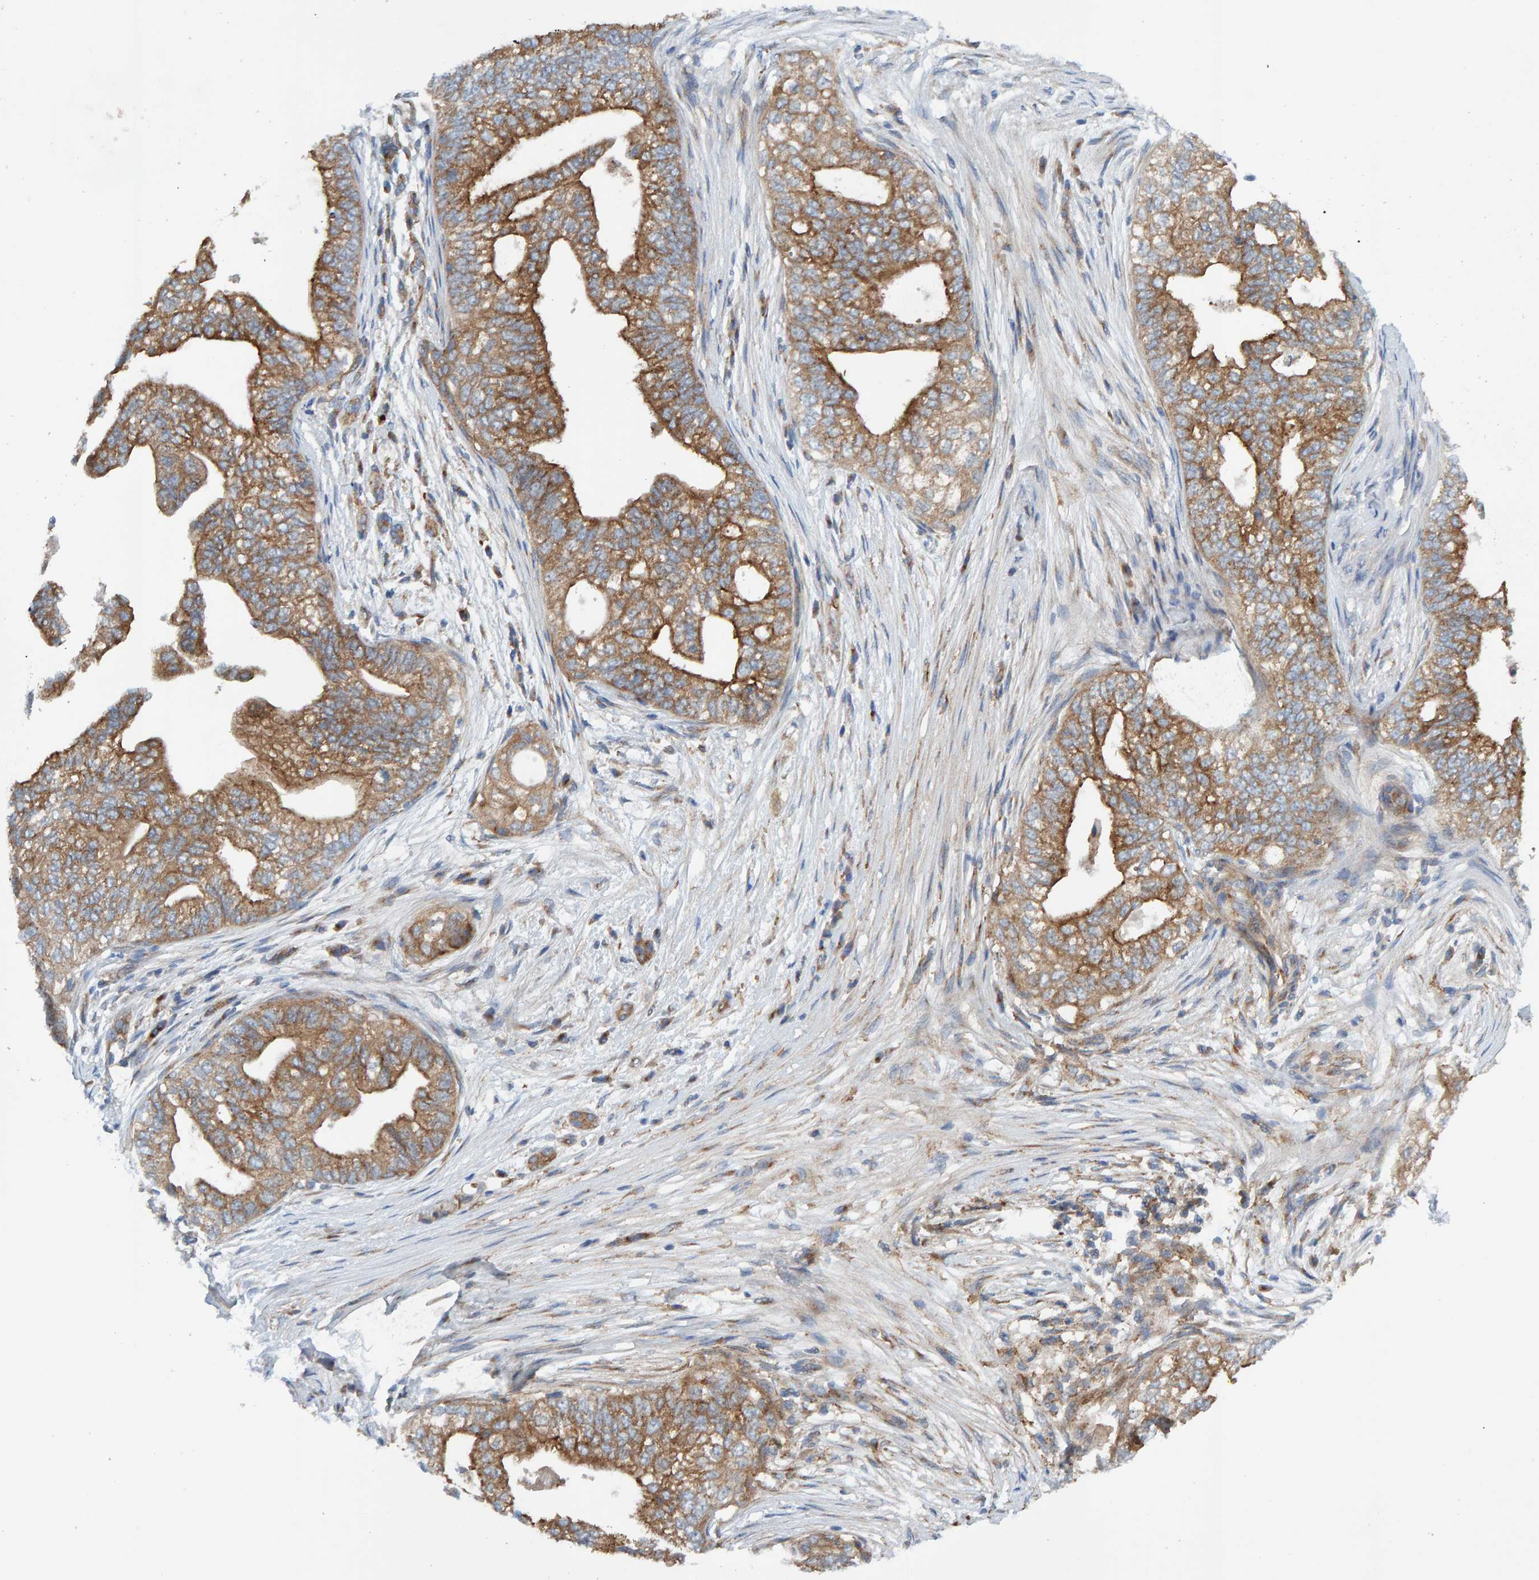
{"staining": {"intensity": "moderate", "quantity": ">75%", "location": "cytoplasmic/membranous"}, "tissue": "pancreatic cancer", "cell_type": "Tumor cells", "image_type": "cancer", "snomed": [{"axis": "morphology", "description": "Adenocarcinoma, NOS"}, {"axis": "topography", "description": "Pancreas"}], "caption": "The photomicrograph exhibits immunohistochemical staining of pancreatic cancer (adenocarcinoma). There is moderate cytoplasmic/membranous expression is identified in approximately >75% of tumor cells.", "gene": "MKLN1", "patient": {"sex": "male", "age": 72}}